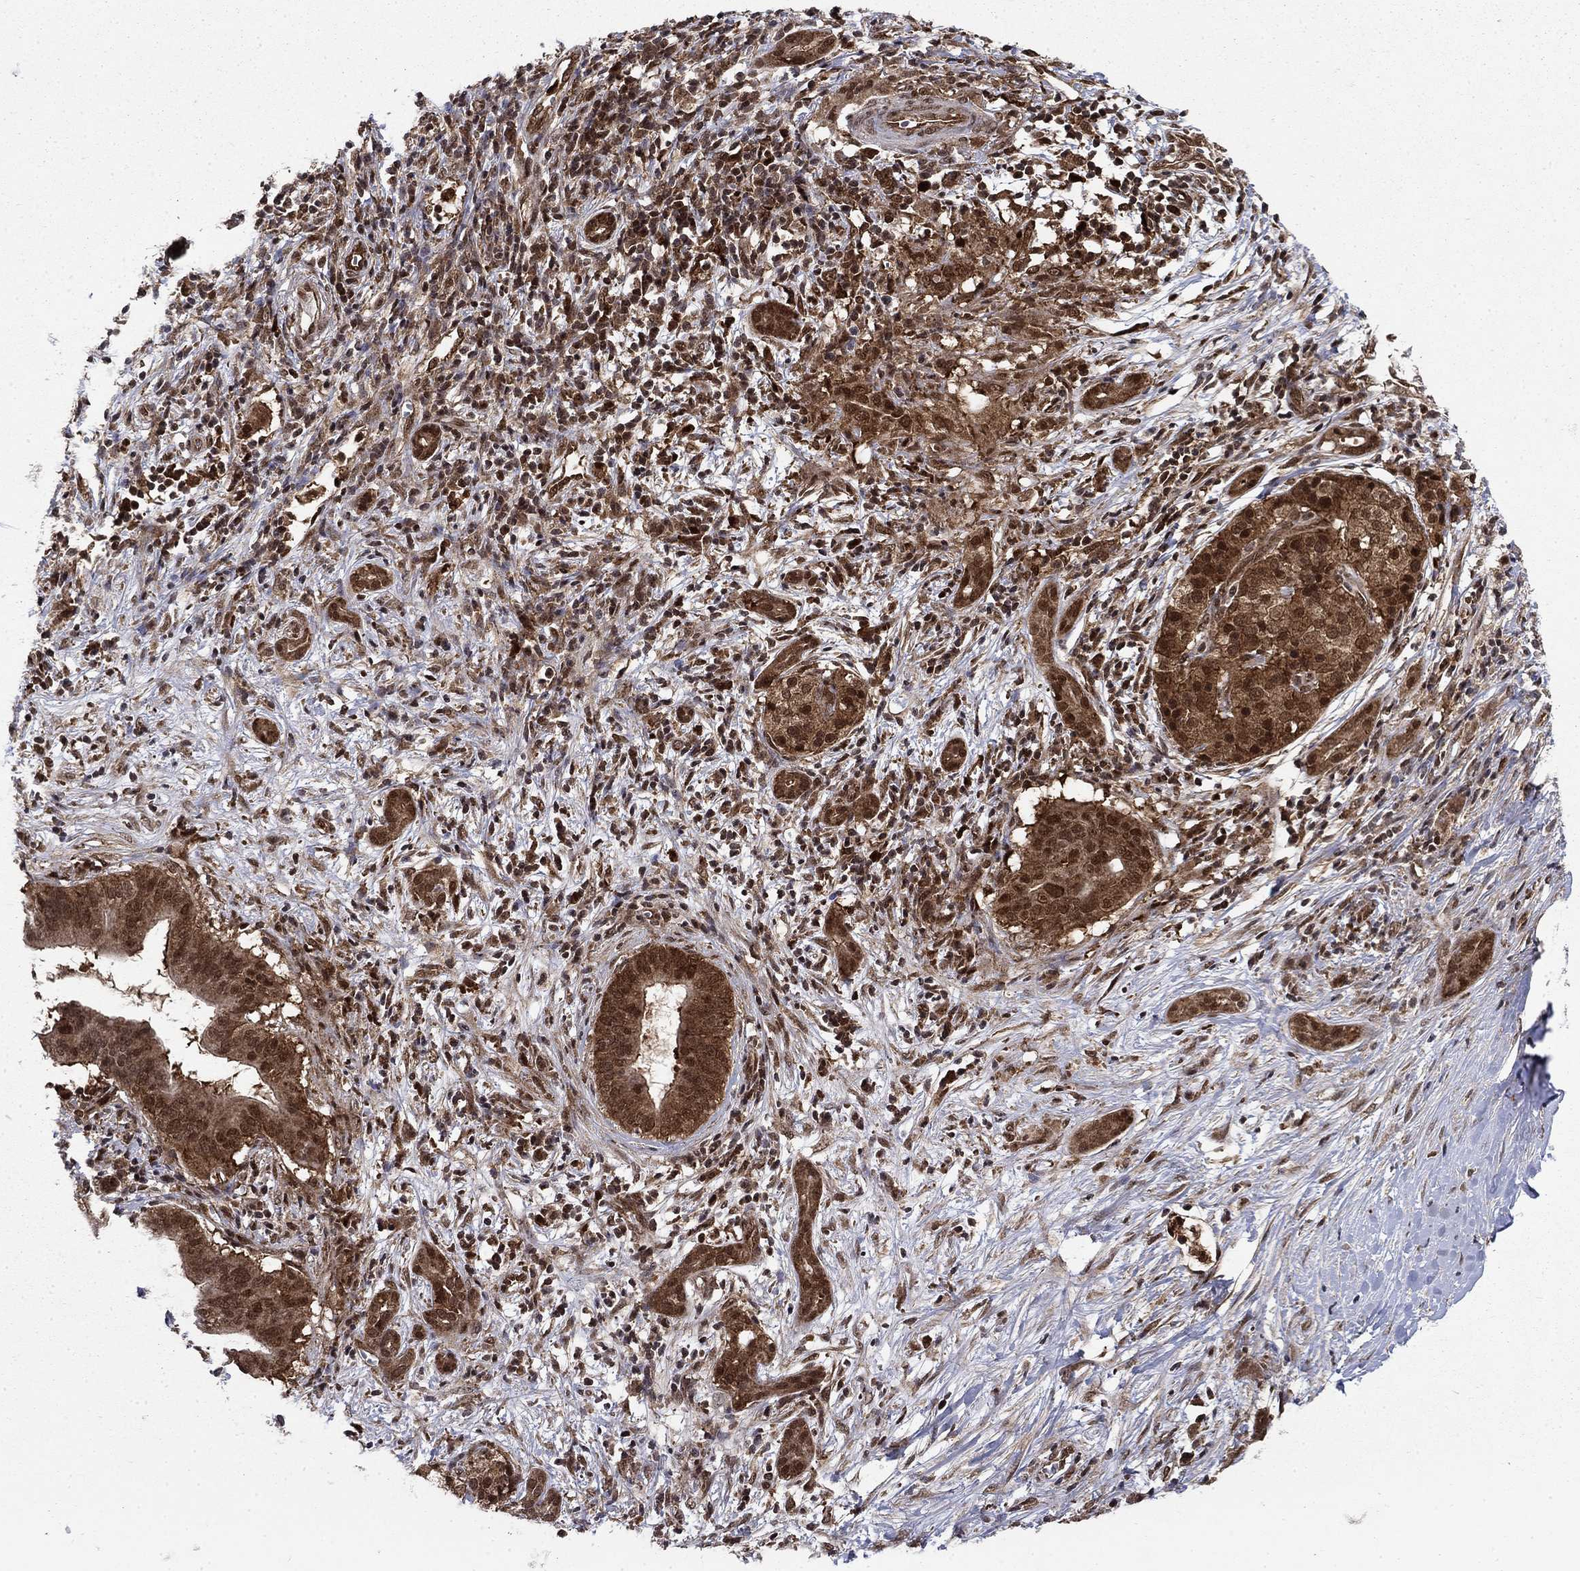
{"staining": {"intensity": "moderate", "quantity": ">75%", "location": "cytoplasmic/membranous,nuclear"}, "tissue": "pancreatic cancer", "cell_type": "Tumor cells", "image_type": "cancer", "snomed": [{"axis": "morphology", "description": "Adenocarcinoma, NOS"}, {"axis": "topography", "description": "Pancreas"}], "caption": "Protein expression analysis of human pancreatic cancer reveals moderate cytoplasmic/membranous and nuclear staining in approximately >75% of tumor cells. Using DAB (3,3'-diaminobenzidine) (brown) and hematoxylin (blue) stains, captured at high magnification using brightfield microscopy.", "gene": "DNAJA1", "patient": {"sex": "male", "age": 61}}